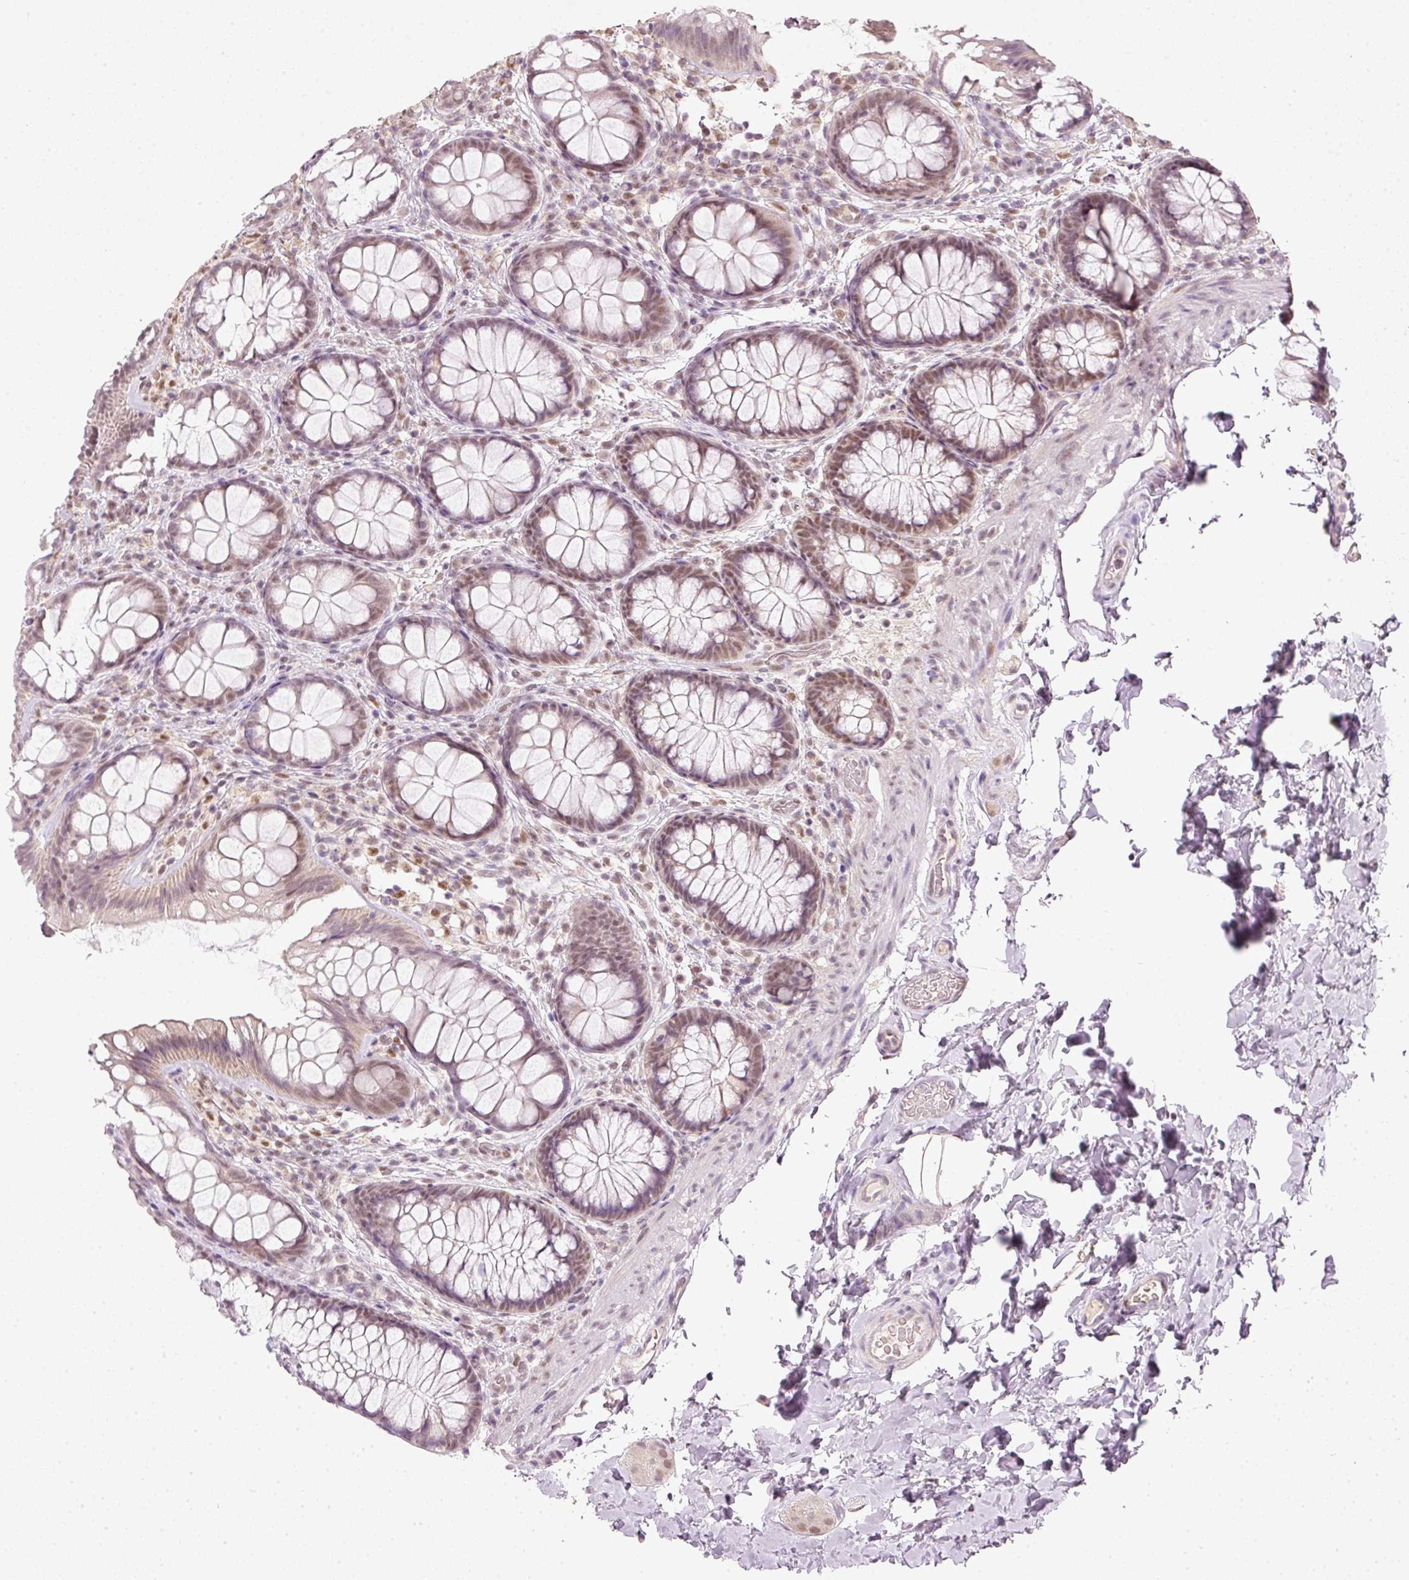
{"staining": {"intensity": "negative", "quantity": "none", "location": "none"}, "tissue": "colon", "cell_type": "Endothelial cells", "image_type": "normal", "snomed": [{"axis": "morphology", "description": "Normal tissue, NOS"}, {"axis": "topography", "description": "Colon"}], "caption": "Immunohistochemistry (IHC) micrograph of benign human colon stained for a protein (brown), which reveals no expression in endothelial cells.", "gene": "FSTL3", "patient": {"sex": "male", "age": 46}}